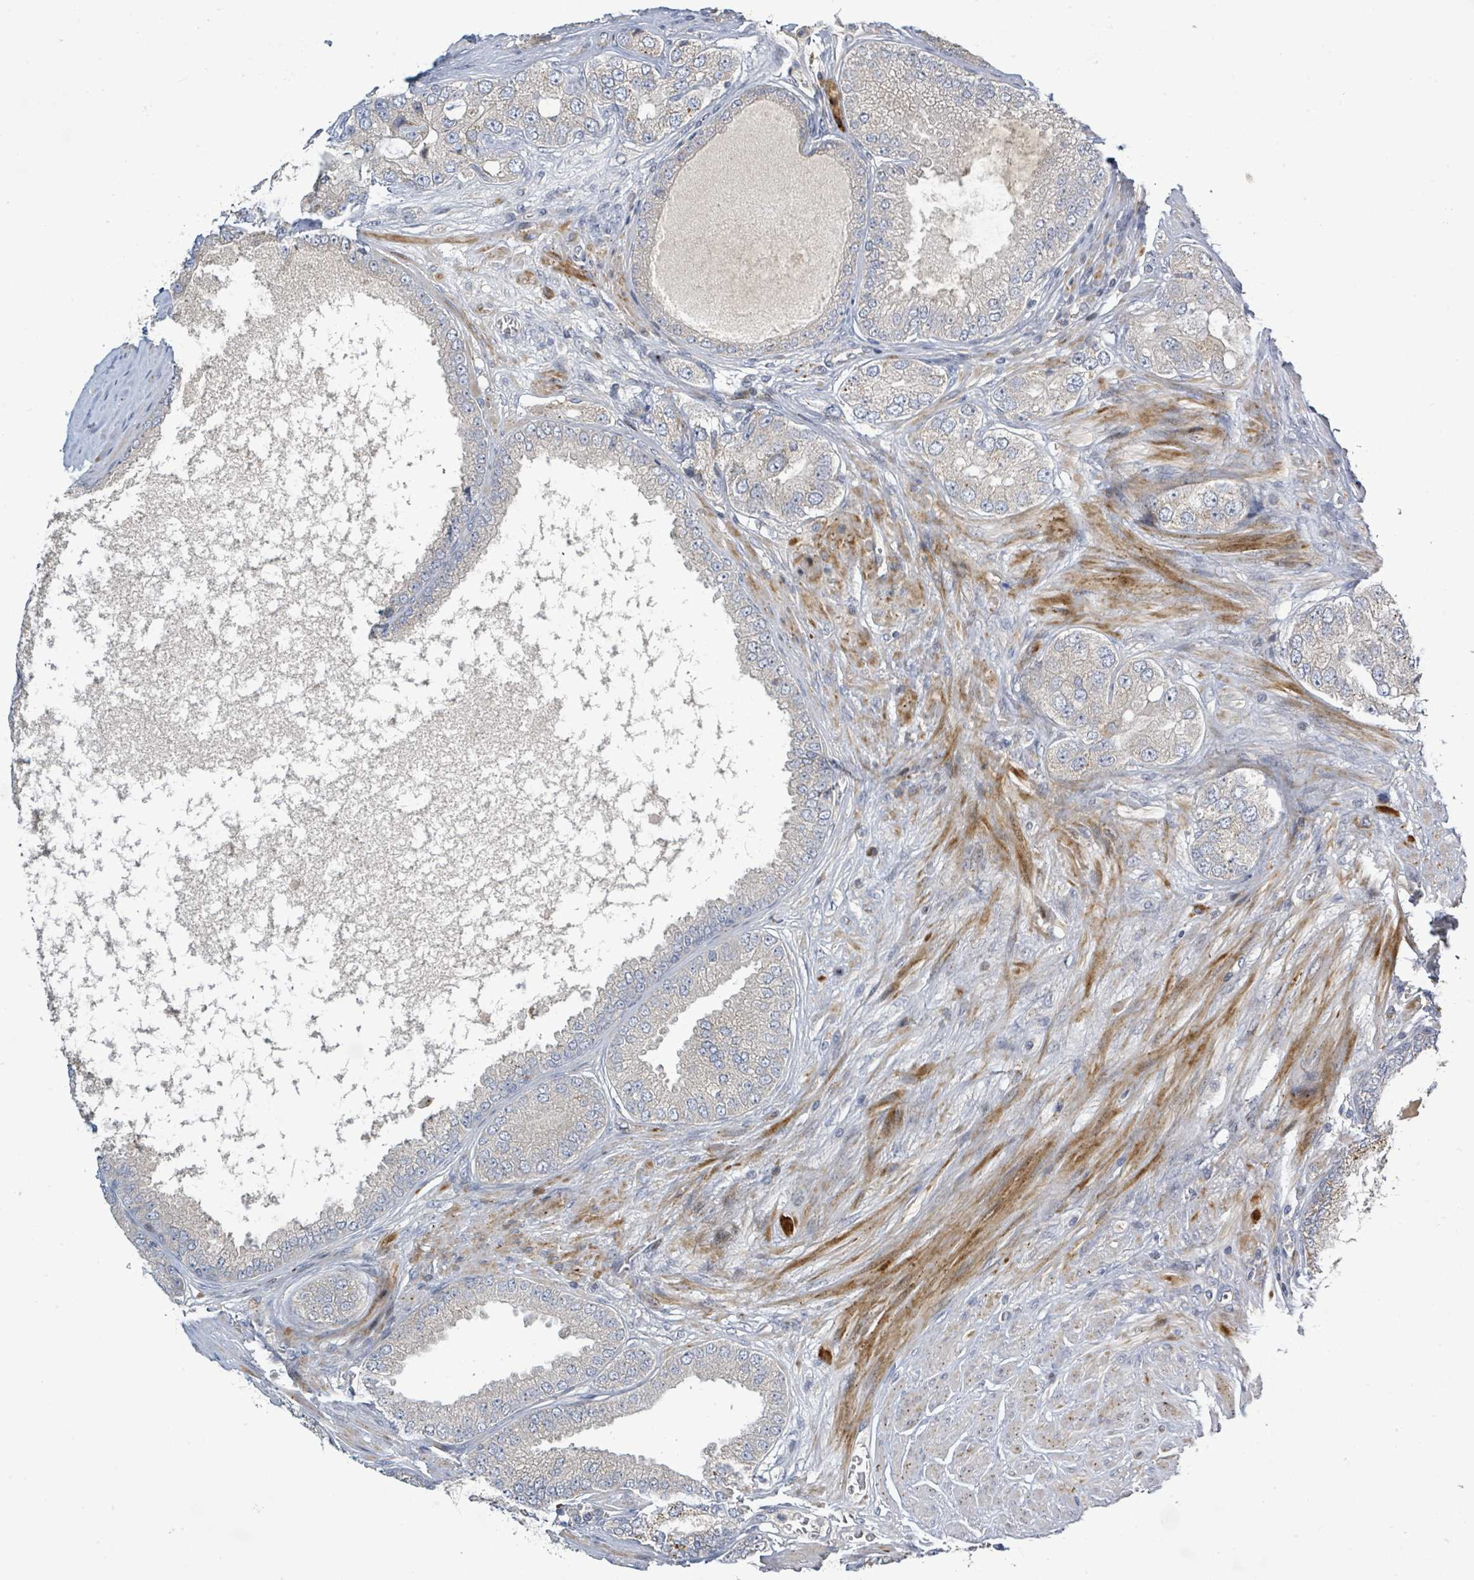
{"staining": {"intensity": "negative", "quantity": "none", "location": "none"}, "tissue": "prostate cancer", "cell_type": "Tumor cells", "image_type": "cancer", "snomed": [{"axis": "morphology", "description": "Adenocarcinoma, High grade"}, {"axis": "topography", "description": "Prostate"}], "caption": "A high-resolution histopathology image shows immunohistochemistry staining of adenocarcinoma (high-grade) (prostate), which exhibits no significant expression in tumor cells.", "gene": "CFAP210", "patient": {"sex": "male", "age": 71}}